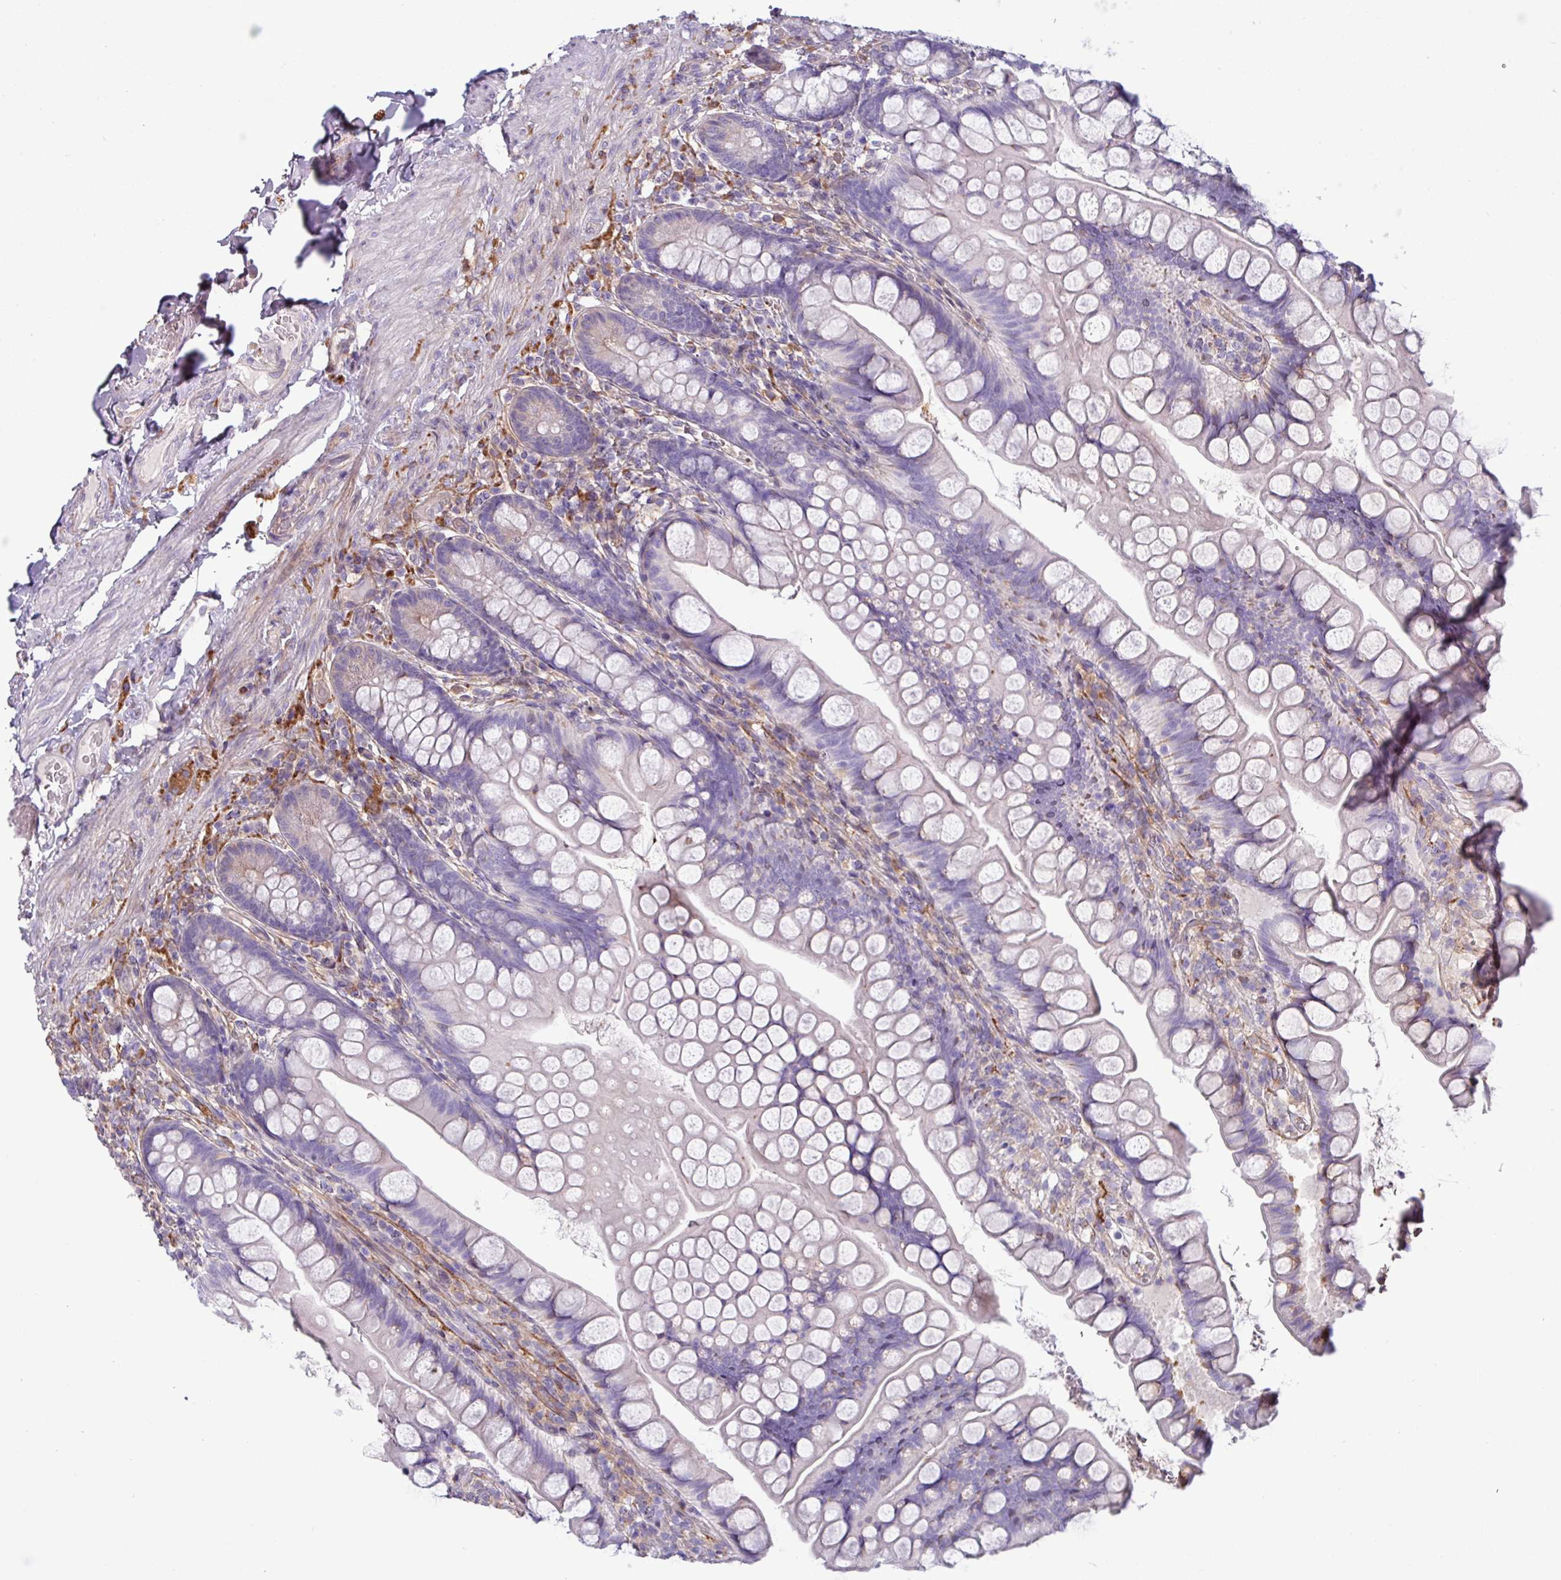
{"staining": {"intensity": "negative", "quantity": "none", "location": "none"}, "tissue": "small intestine", "cell_type": "Glandular cells", "image_type": "normal", "snomed": [{"axis": "morphology", "description": "Normal tissue, NOS"}, {"axis": "topography", "description": "Small intestine"}], "caption": "Glandular cells show no significant protein expression in unremarkable small intestine.", "gene": "KIRREL3", "patient": {"sex": "male", "age": 70}}